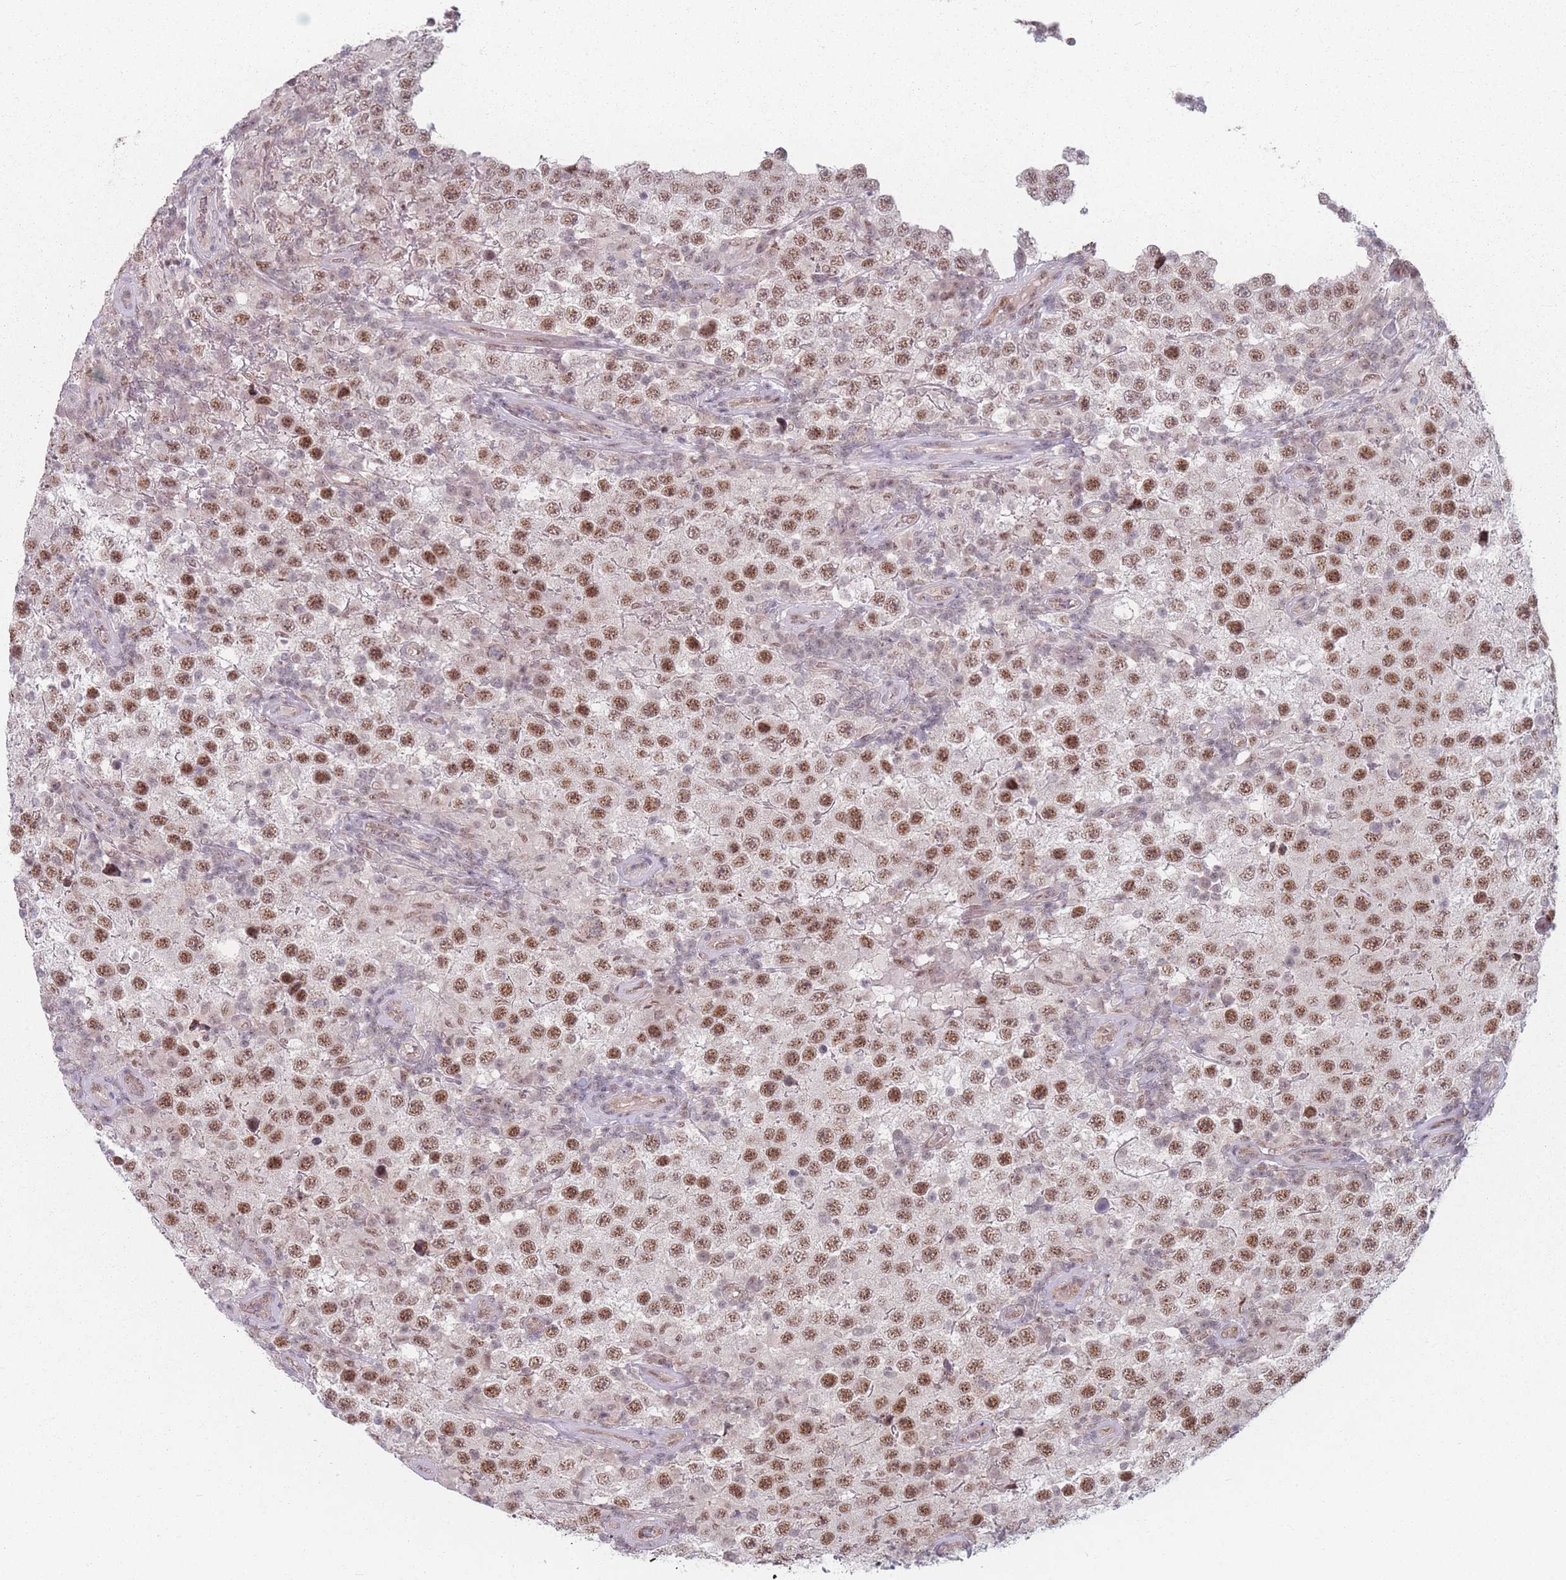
{"staining": {"intensity": "moderate", "quantity": ">75%", "location": "nuclear"}, "tissue": "testis cancer", "cell_type": "Tumor cells", "image_type": "cancer", "snomed": [{"axis": "morphology", "description": "Normal tissue, NOS"}, {"axis": "morphology", "description": "Urothelial carcinoma, High grade"}, {"axis": "morphology", "description": "Seminoma, NOS"}, {"axis": "morphology", "description": "Carcinoma, Embryonal, NOS"}, {"axis": "topography", "description": "Urinary bladder"}, {"axis": "topography", "description": "Testis"}], "caption": "Moderate nuclear protein staining is appreciated in about >75% of tumor cells in testis cancer (embryonal carcinoma).", "gene": "ZC3H14", "patient": {"sex": "male", "age": 41}}